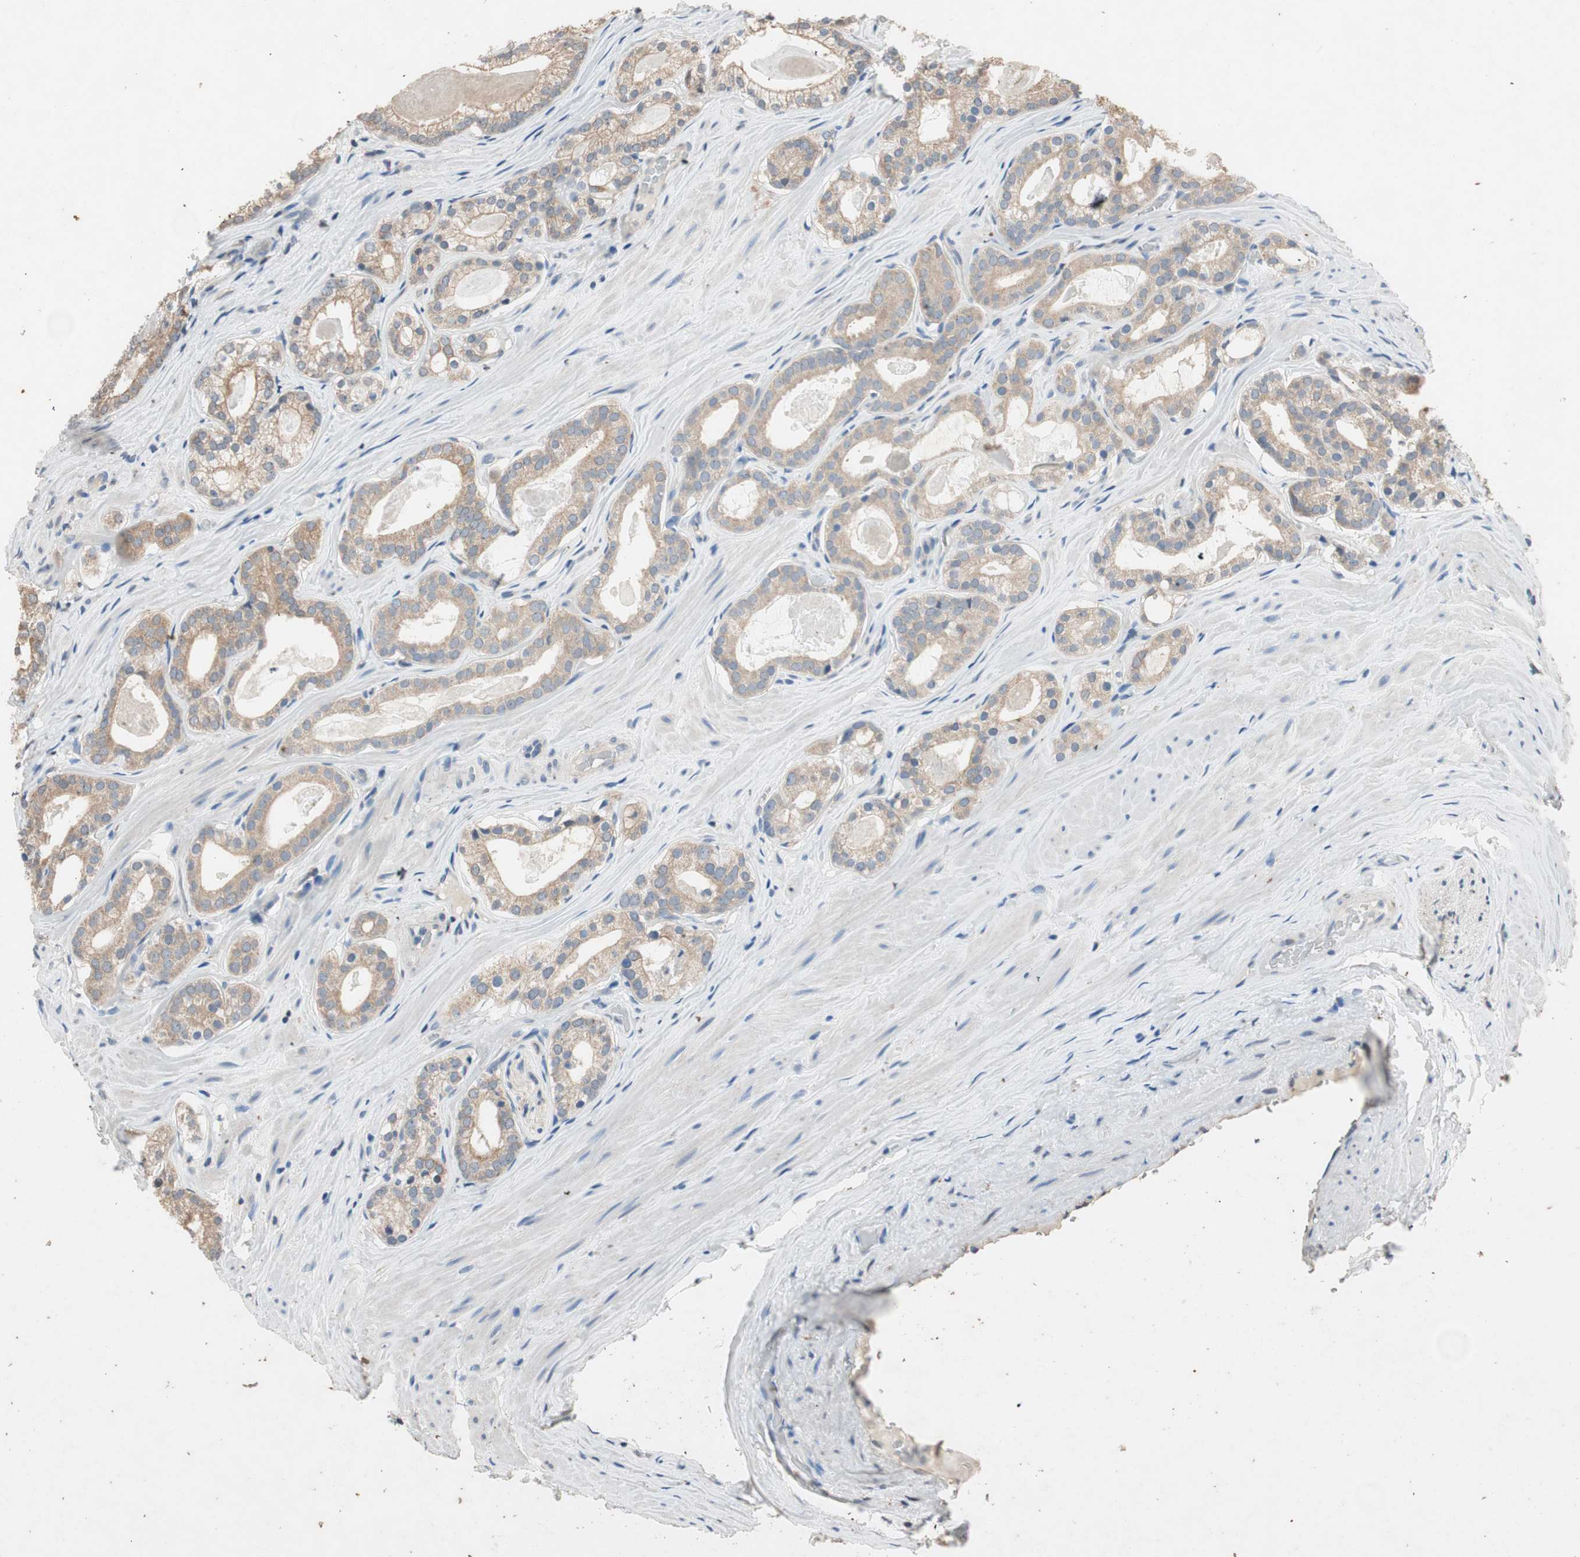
{"staining": {"intensity": "weak", "quantity": ">75%", "location": "cytoplasmic/membranous"}, "tissue": "prostate cancer", "cell_type": "Tumor cells", "image_type": "cancer", "snomed": [{"axis": "morphology", "description": "Adenocarcinoma, Low grade"}, {"axis": "topography", "description": "Prostate"}], "caption": "Immunohistochemistry histopathology image of neoplastic tissue: human low-grade adenocarcinoma (prostate) stained using IHC shows low levels of weak protein expression localized specifically in the cytoplasmic/membranous of tumor cells, appearing as a cytoplasmic/membranous brown color.", "gene": "SERPINB5", "patient": {"sex": "male", "age": 59}}